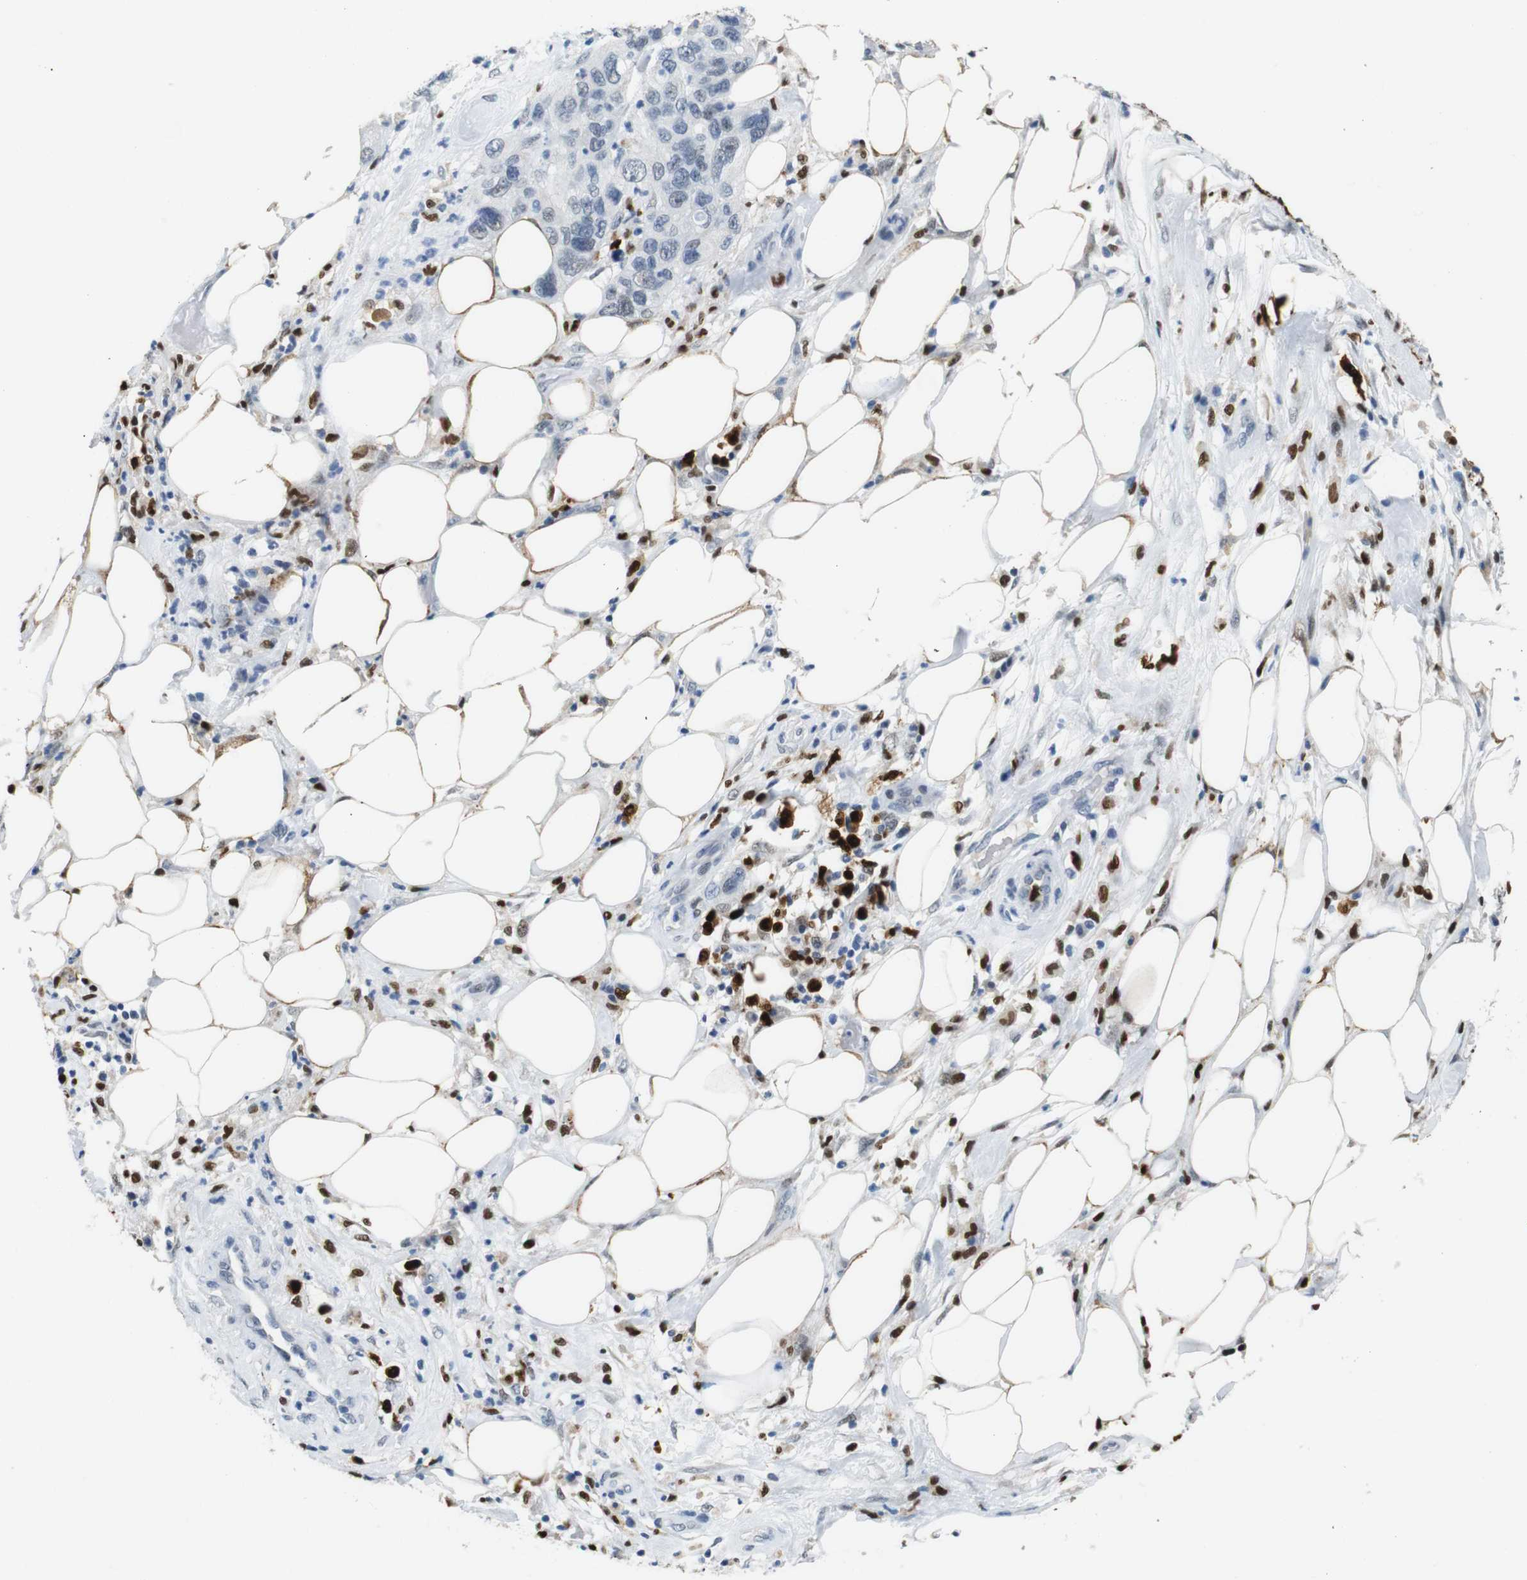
{"staining": {"intensity": "negative", "quantity": "none", "location": "none"}, "tissue": "pancreatic cancer", "cell_type": "Tumor cells", "image_type": "cancer", "snomed": [{"axis": "morphology", "description": "Adenocarcinoma, NOS"}, {"axis": "topography", "description": "Pancreas"}], "caption": "Immunohistochemical staining of human pancreatic cancer demonstrates no significant staining in tumor cells. (DAB (3,3'-diaminobenzidine) immunohistochemistry (IHC) with hematoxylin counter stain).", "gene": "IRF8", "patient": {"sex": "female", "age": 71}}